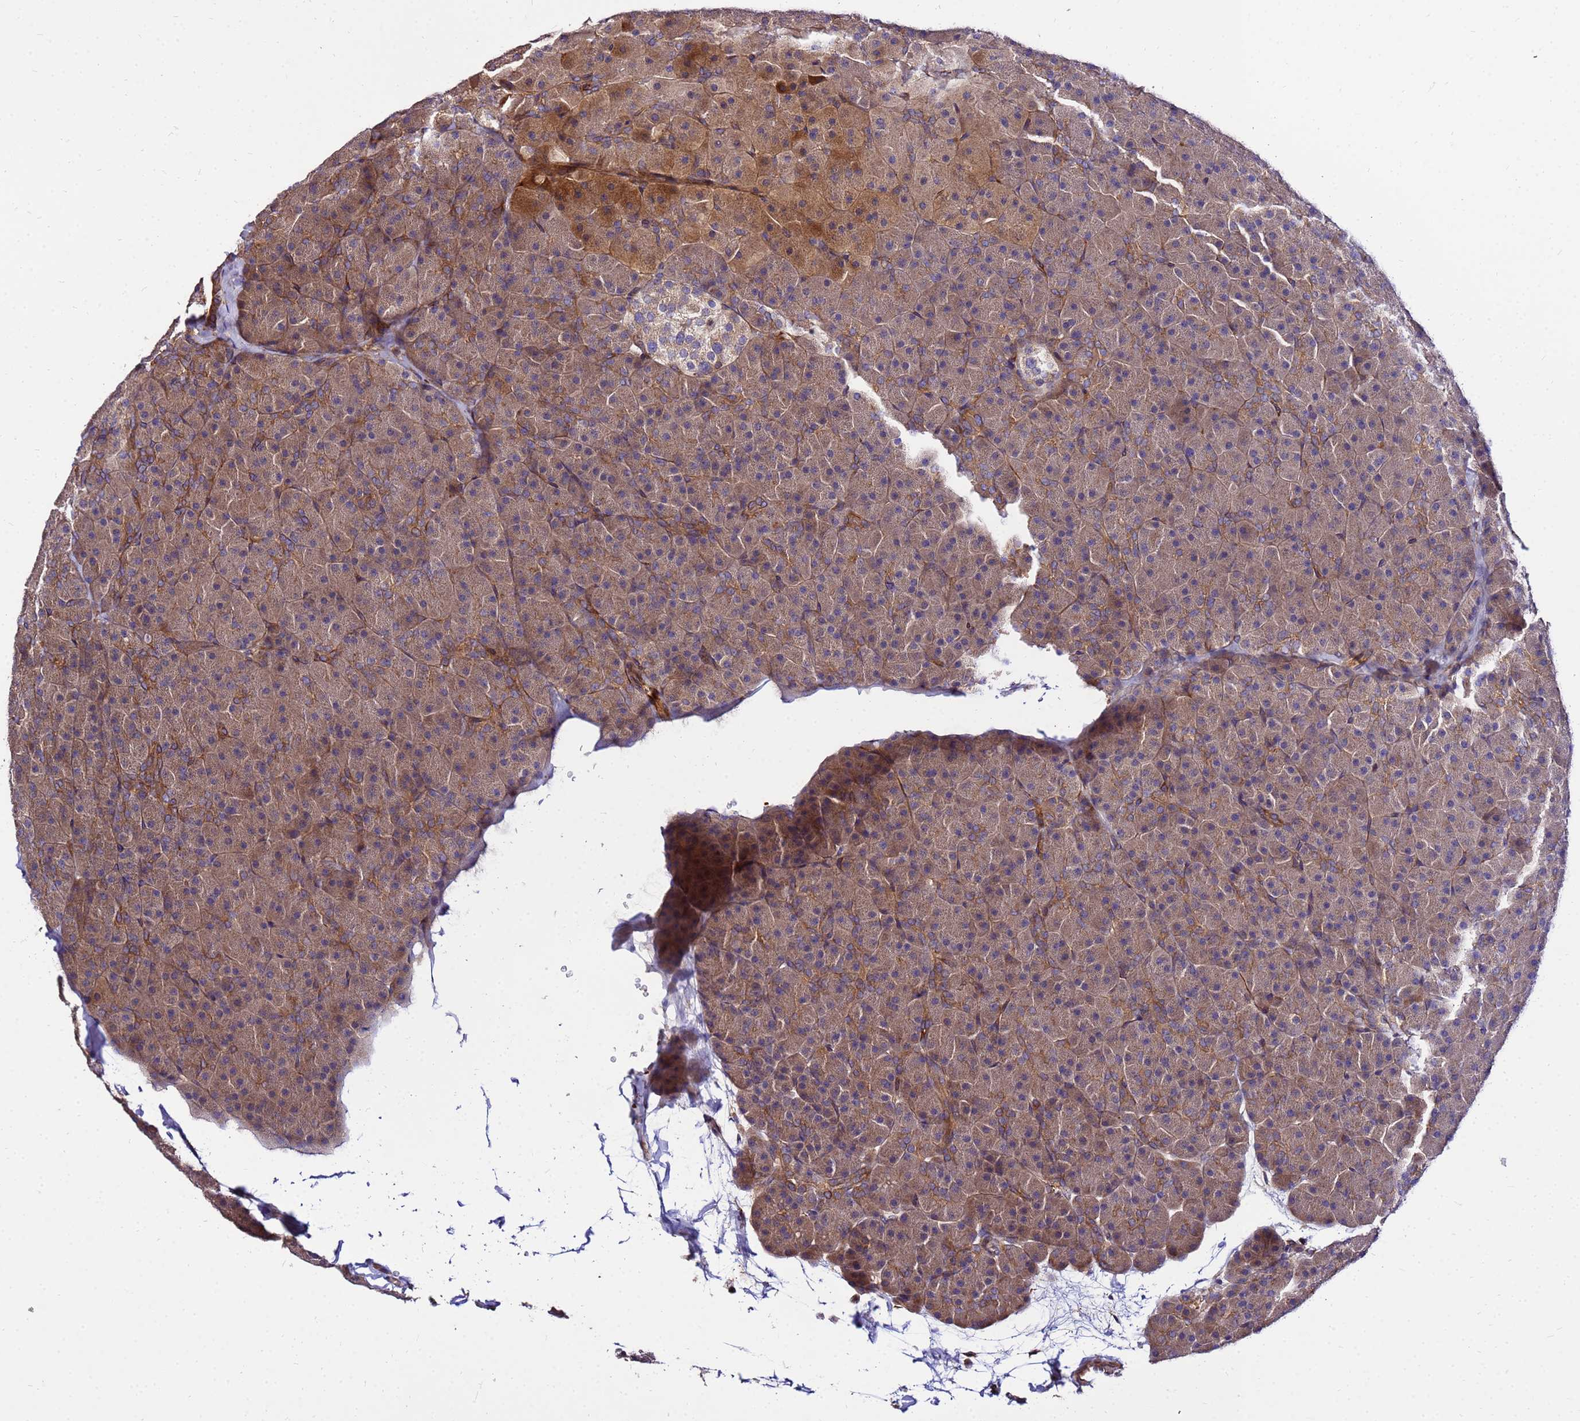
{"staining": {"intensity": "moderate", "quantity": ">75%", "location": "cytoplasmic/membranous"}, "tissue": "pancreas", "cell_type": "Exocrine glandular cells", "image_type": "normal", "snomed": [{"axis": "morphology", "description": "Normal tissue, NOS"}, {"axis": "topography", "description": "Pancreas"}], "caption": "About >75% of exocrine glandular cells in unremarkable pancreas demonstrate moderate cytoplasmic/membranous protein positivity as visualized by brown immunohistochemical staining.", "gene": "WWC2", "patient": {"sex": "male", "age": 36}}